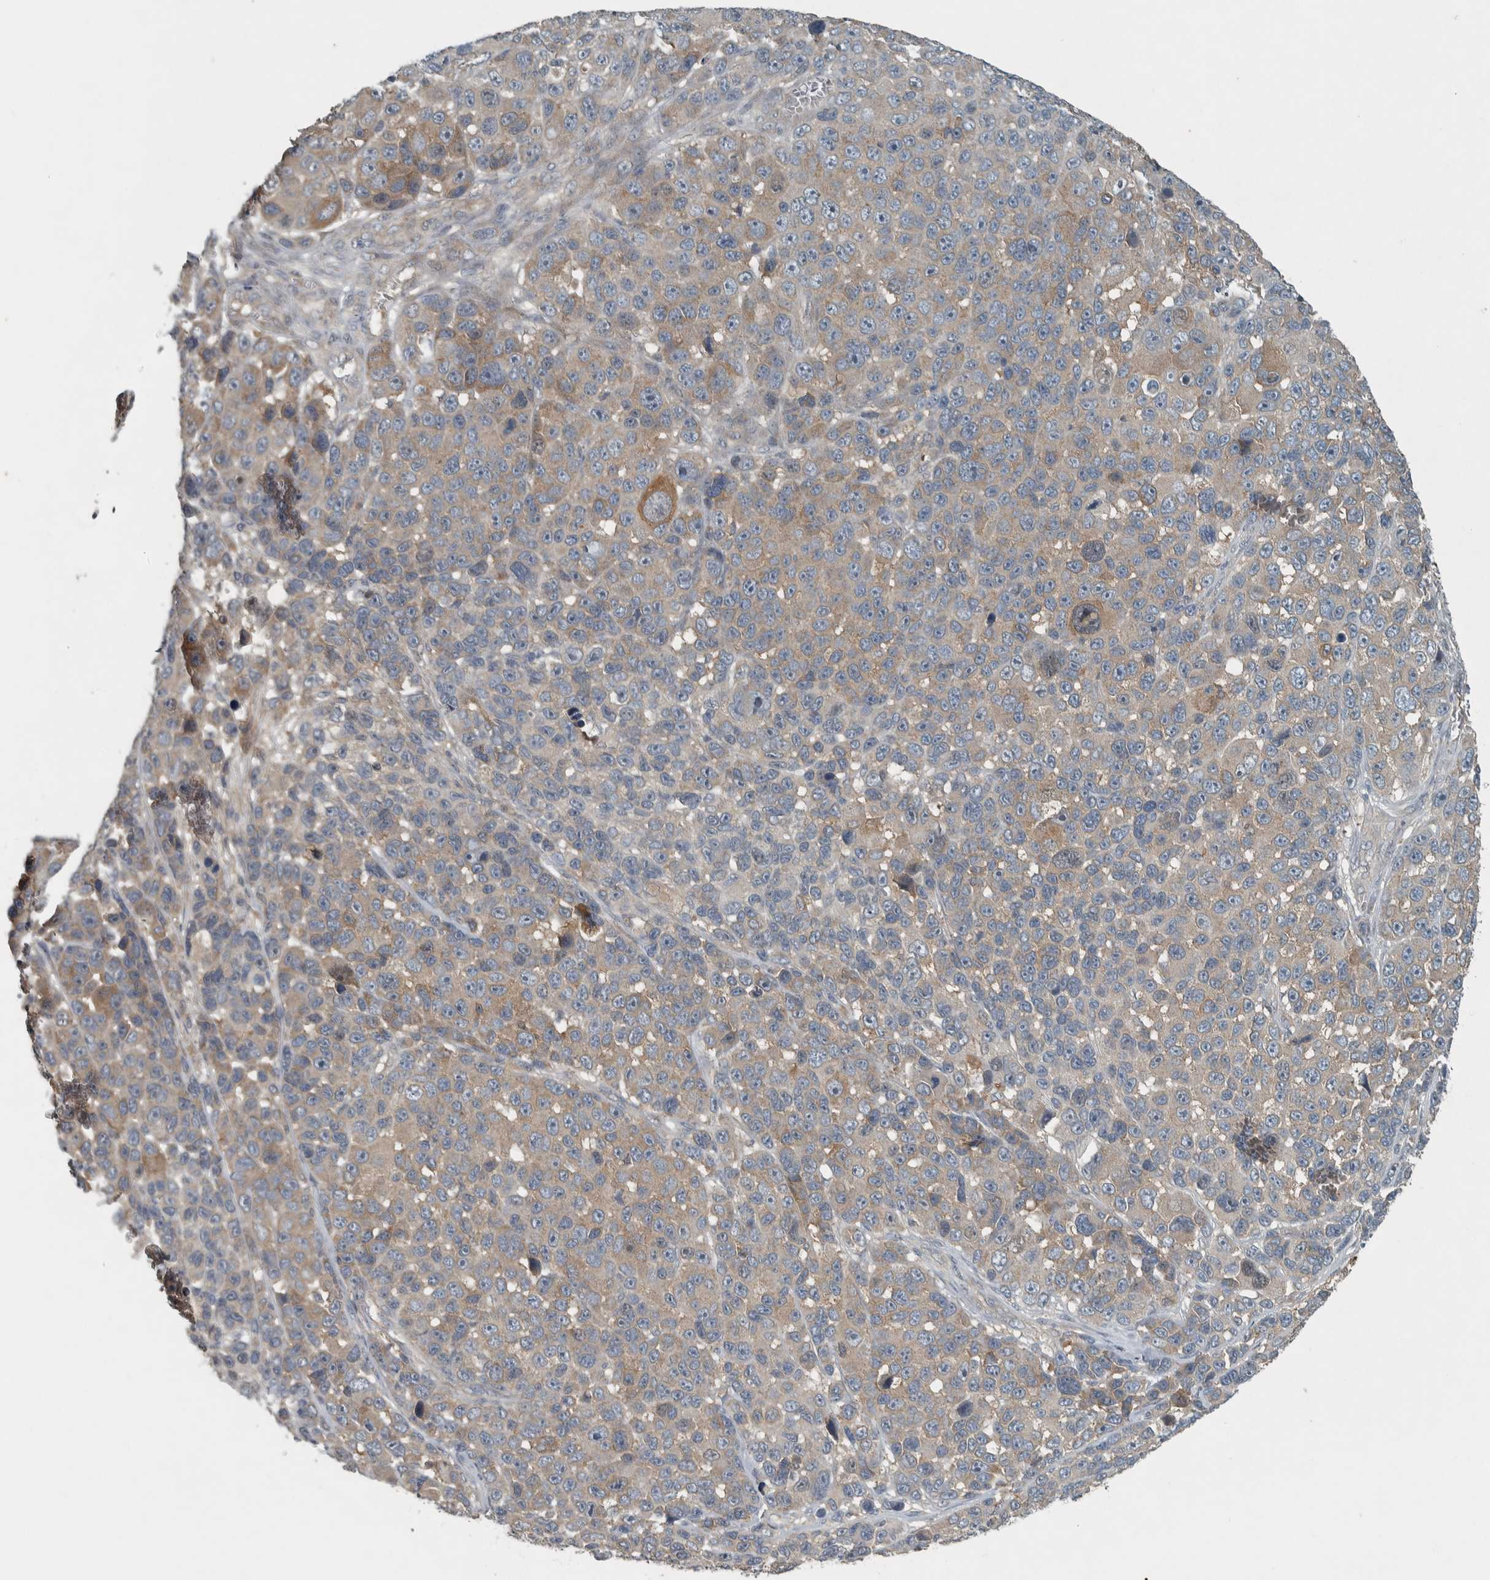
{"staining": {"intensity": "weak", "quantity": "25%-75%", "location": "cytoplasmic/membranous"}, "tissue": "melanoma", "cell_type": "Tumor cells", "image_type": "cancer", "snomed": [{"axis": "morphology", "description": "Malignant melanoma, NOS"}, {"axis": "topography", "description": "Skin"}], "caption": "Melanoma tissue demonstrates weak cytoplasmic/membranous positivity in about 25%-75% of tumor cells, visualized by immunohistochemistry.", "gene": "CLCN2", "patient": {"sex": "male", "age": 53}}